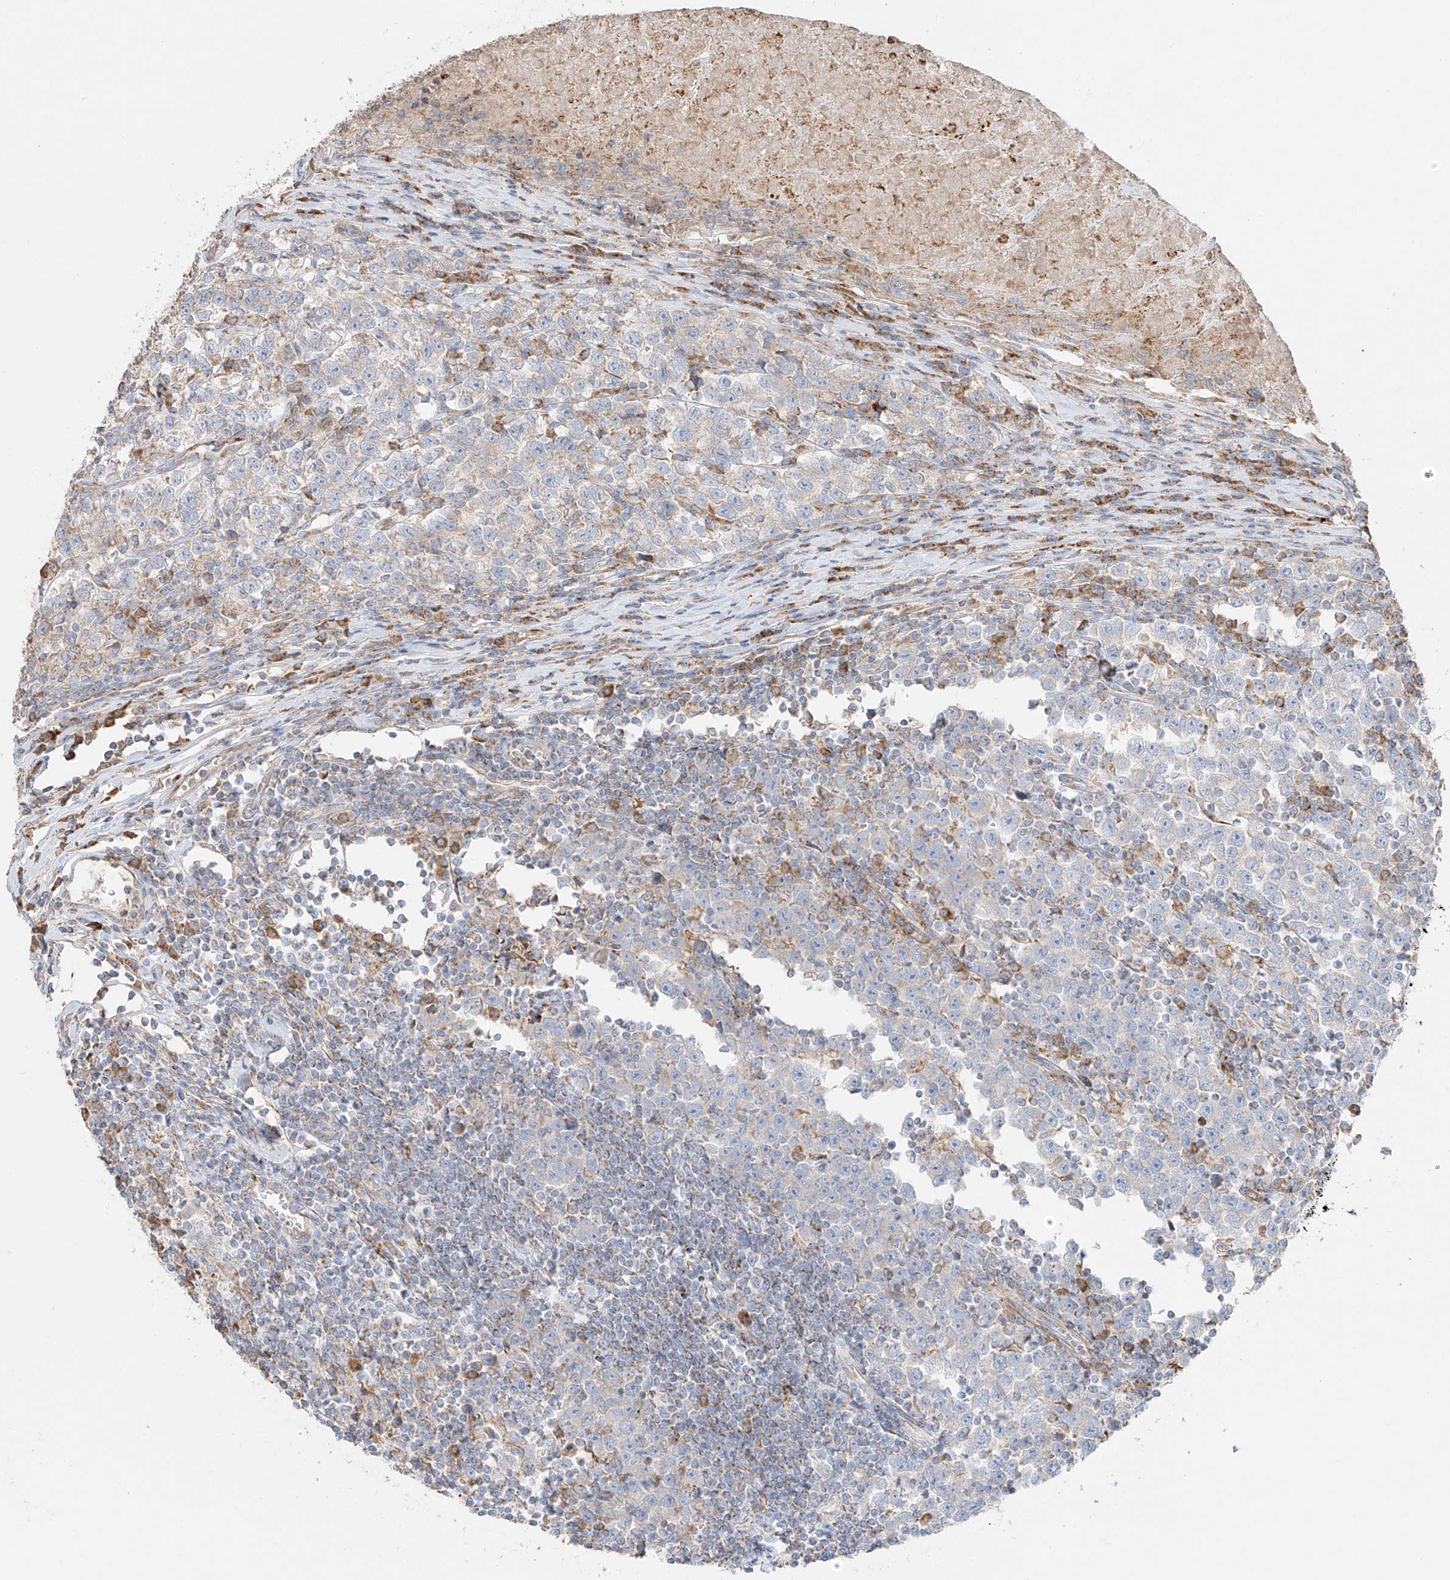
{"staining": {"intensity": "negative", "quantity": "none", "location": "none"}, "tissue": "testis cancer", "cell_type": "Tumor cells", "image_type": "cancer", "snomed": [{"axis": "morphology", "description": "Normal tissue, NOS"}, {"axis": "morphology", "description": "Seminoma, NOS"}, {"axis": "topography", "description": "Testis"}], "caption": "This photomicrograph is of testis cancer stained with IHC to label a protein in brown with the nuclei are counter-stained blue. There is no staining in tumor cells.", "gene": "COLGALT2", "patient": {"sex": "male", "age": 43}}